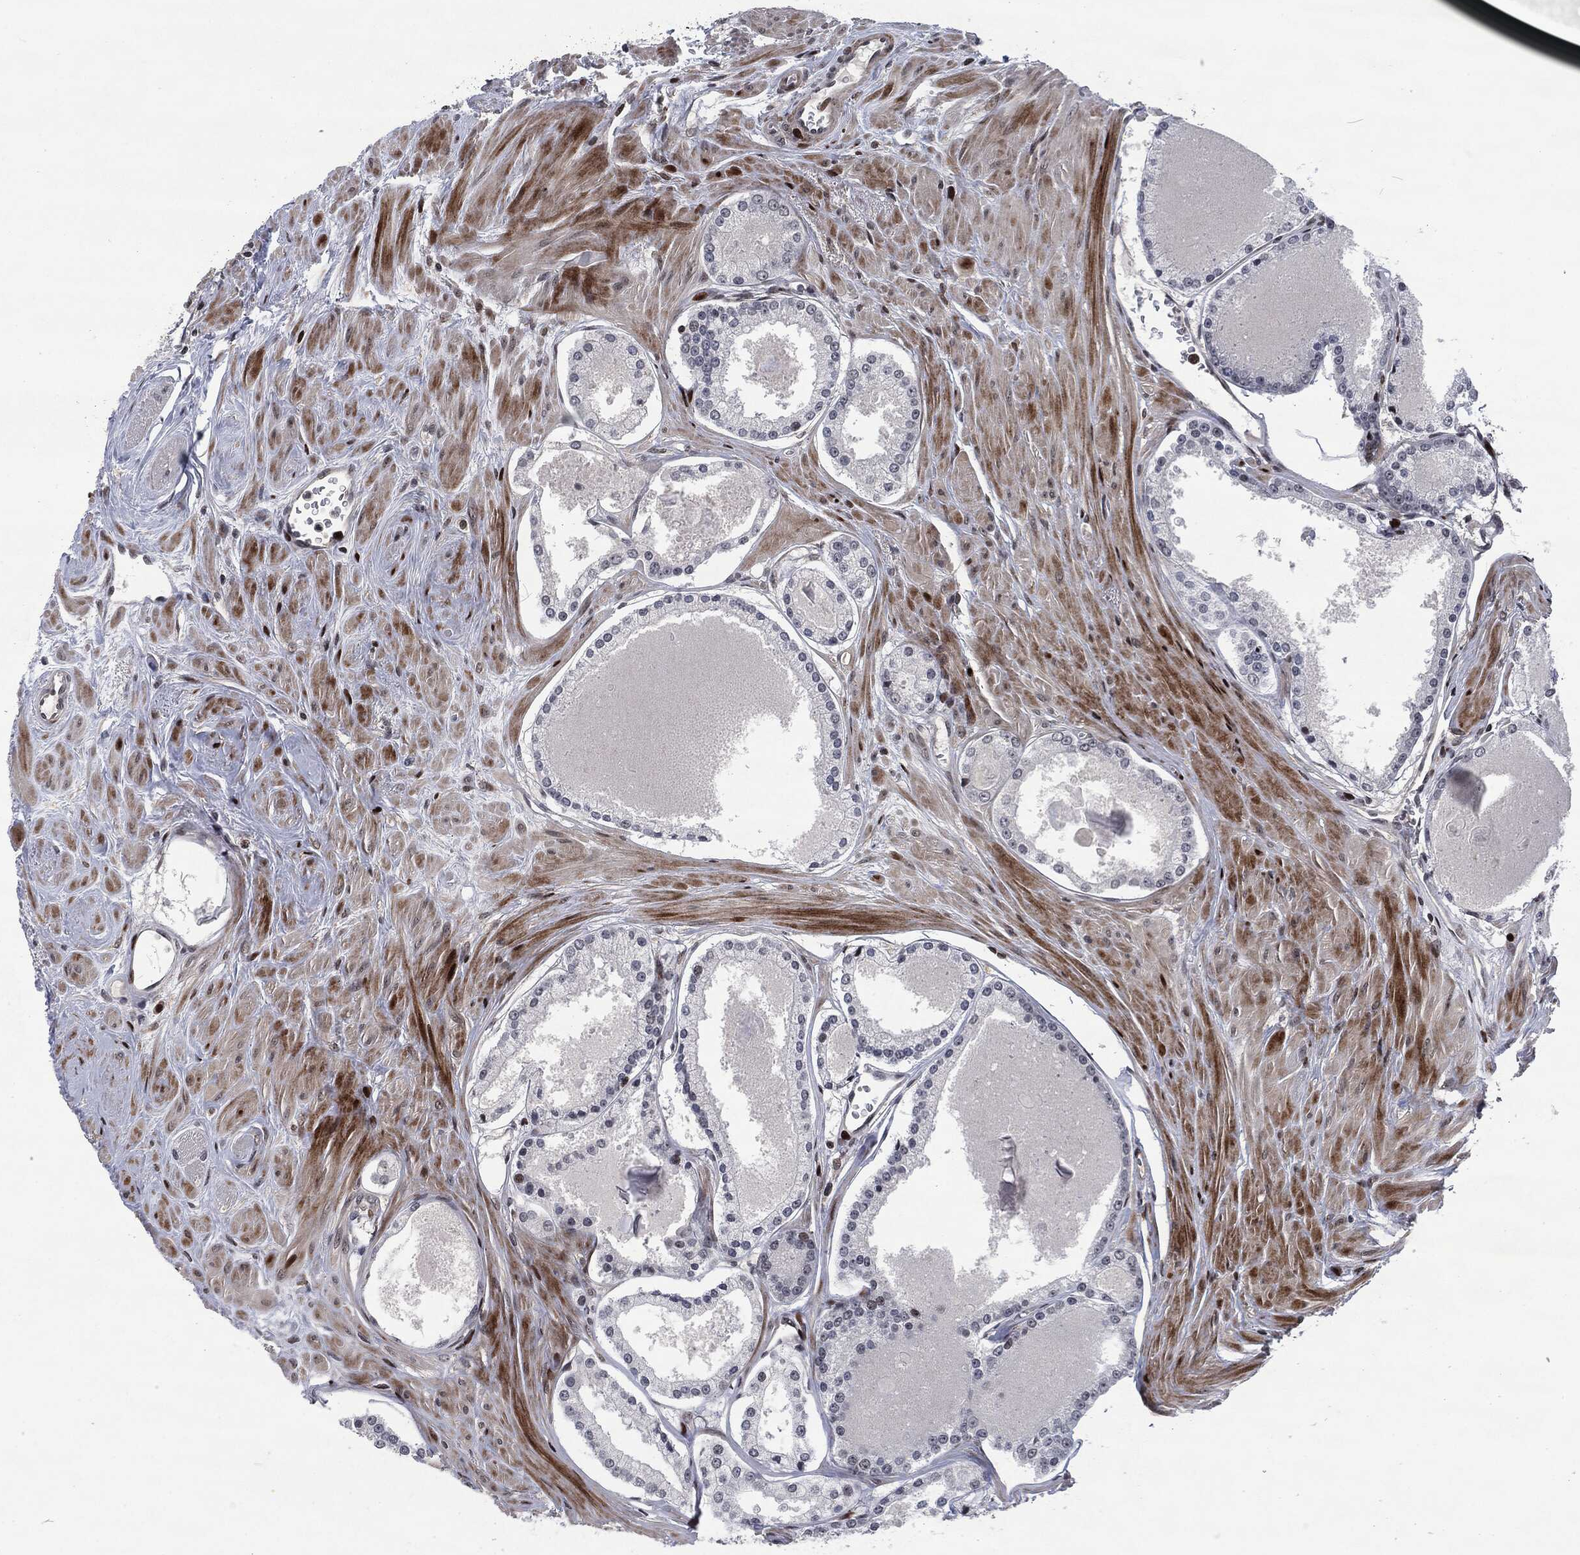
{"staining": {"intensity": "negative", "quantity": "none", "location": "none"}, "tissue": "prostate cancer", "cell_type": "Tumor cells", "image_type": "cancer", "snomed": [{"axis": "morphology", "description": "Adenocarcinoma, NOS"}, {"axis": "topography", "description": "Prostate"}], "caption": "A micrograph of human prostate cancer (adenocarcinoma) is negative for staining in tumor cells. (Brightfield microscopy of DAB (3,3'-diaminobenzidine) IHC at high magnification).", "gene": "EGFR", "patient": {"sex": "male", "age": 61}}